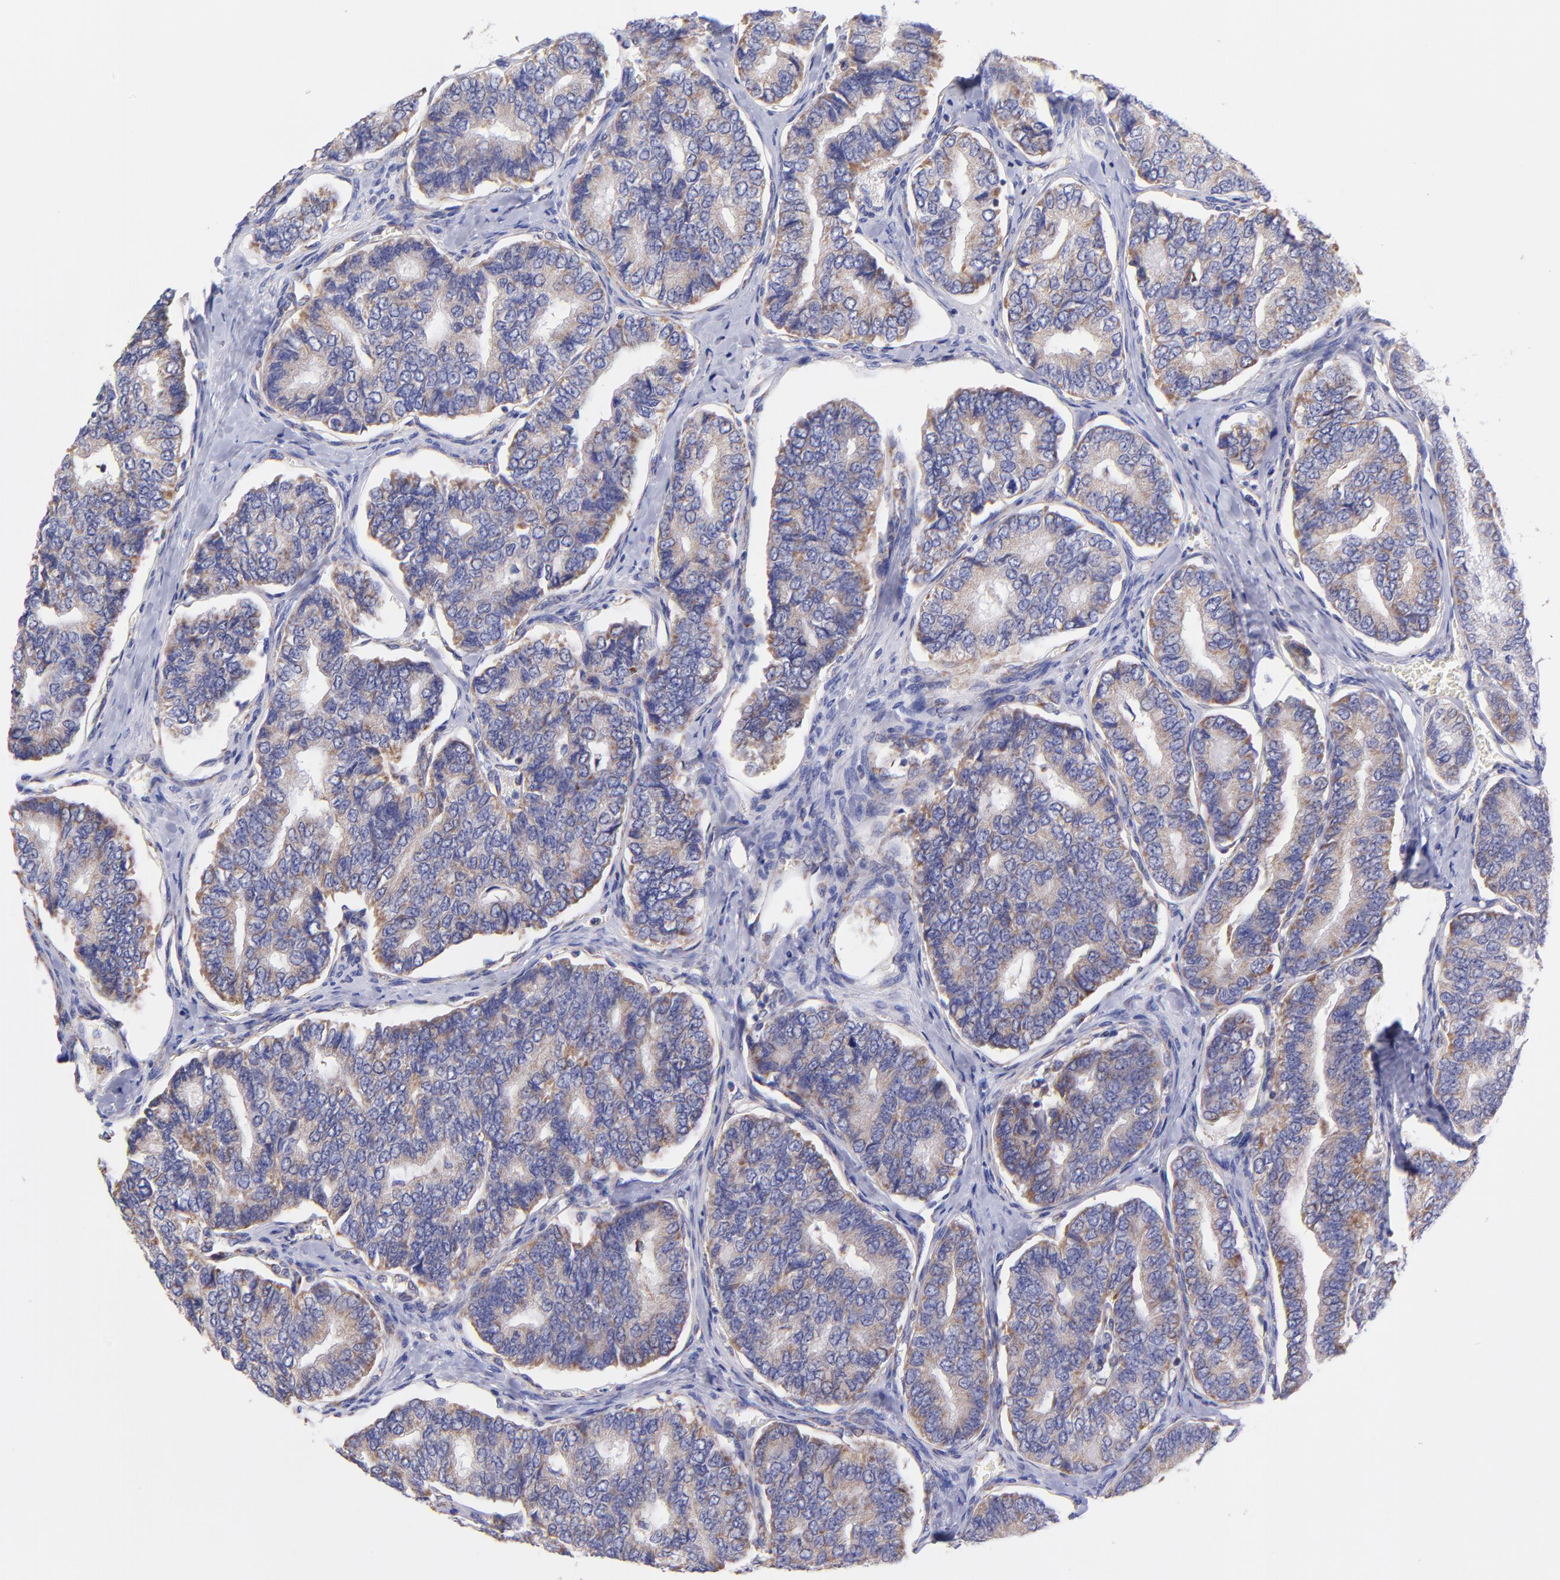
{"staining": {"intensity": "moderate", "quantity": "25%-75%", "location": "cytoplasmic/membranous"}, "tissue": "thyroid cancer", "cell_type": "Tumor cells", "image_type": "cancer", "snomed": [{"axis": "morphology", "description": "Papillary adenocarcinoma, NOS"}, {"axis": "topography", "description": "Thyroid gland"}], "caption": "A brown stain labels moderate cytoplasmic/membranous positivity of a protein in human papillary adenocarcinoma (thyroid) tumor cells.", "gene": "NDUFB7", "patient": {"sex": "female", "age": 35}}